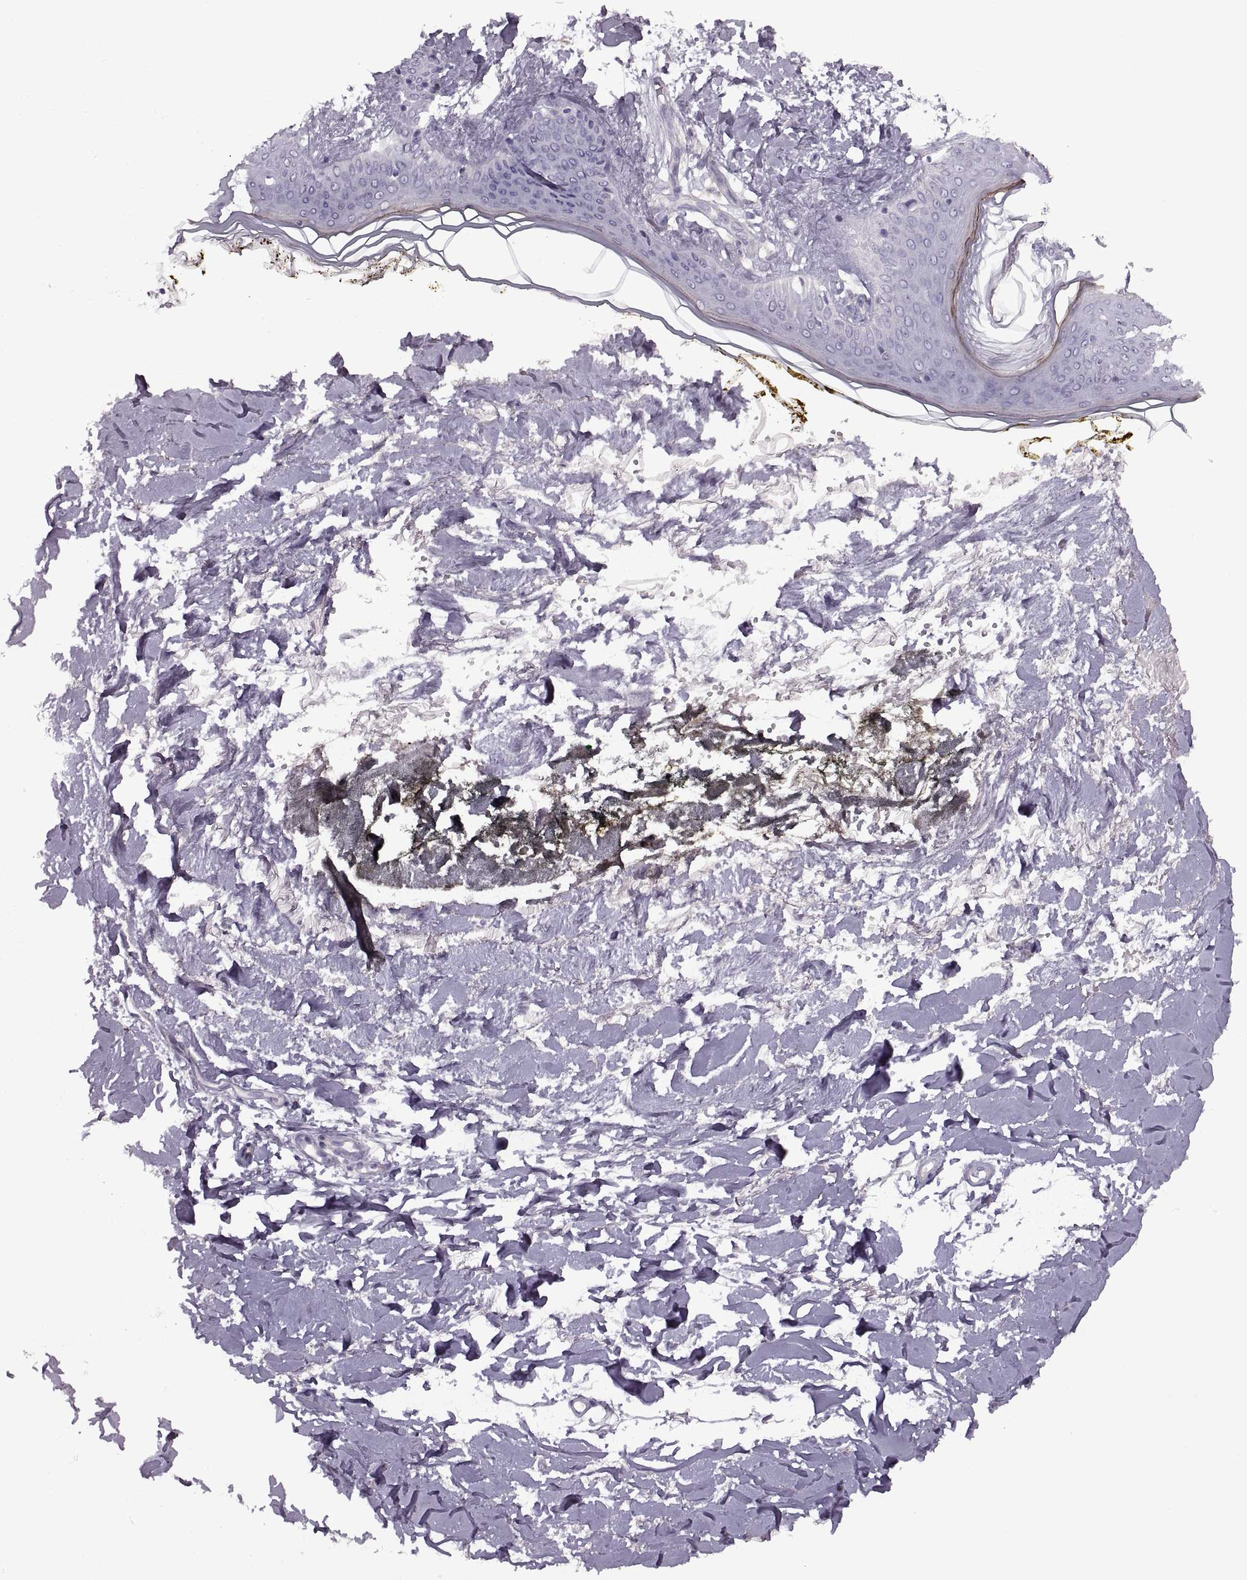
{"staining": {"intensity": "negative", "quantity": "none", "location": "none"}, "tissue": "skin", "cell_type": "Fibroblasts", "image_type": "normal", "snomed": [{"axis": "morphology", "description": "Normal tissue, NOS"}, {"axis": "topography", "description": "Skin"}], "caption": "A high-resolution image shows immunohistochemistry staining of unremarkable skin, which demonstrates no significant staining in fibroblasts. (Immunohistochemistry, brightfield microscopy, high magnification).", "gene": "PIERCE1", "patient": {"sex": "female", "age": 34}}